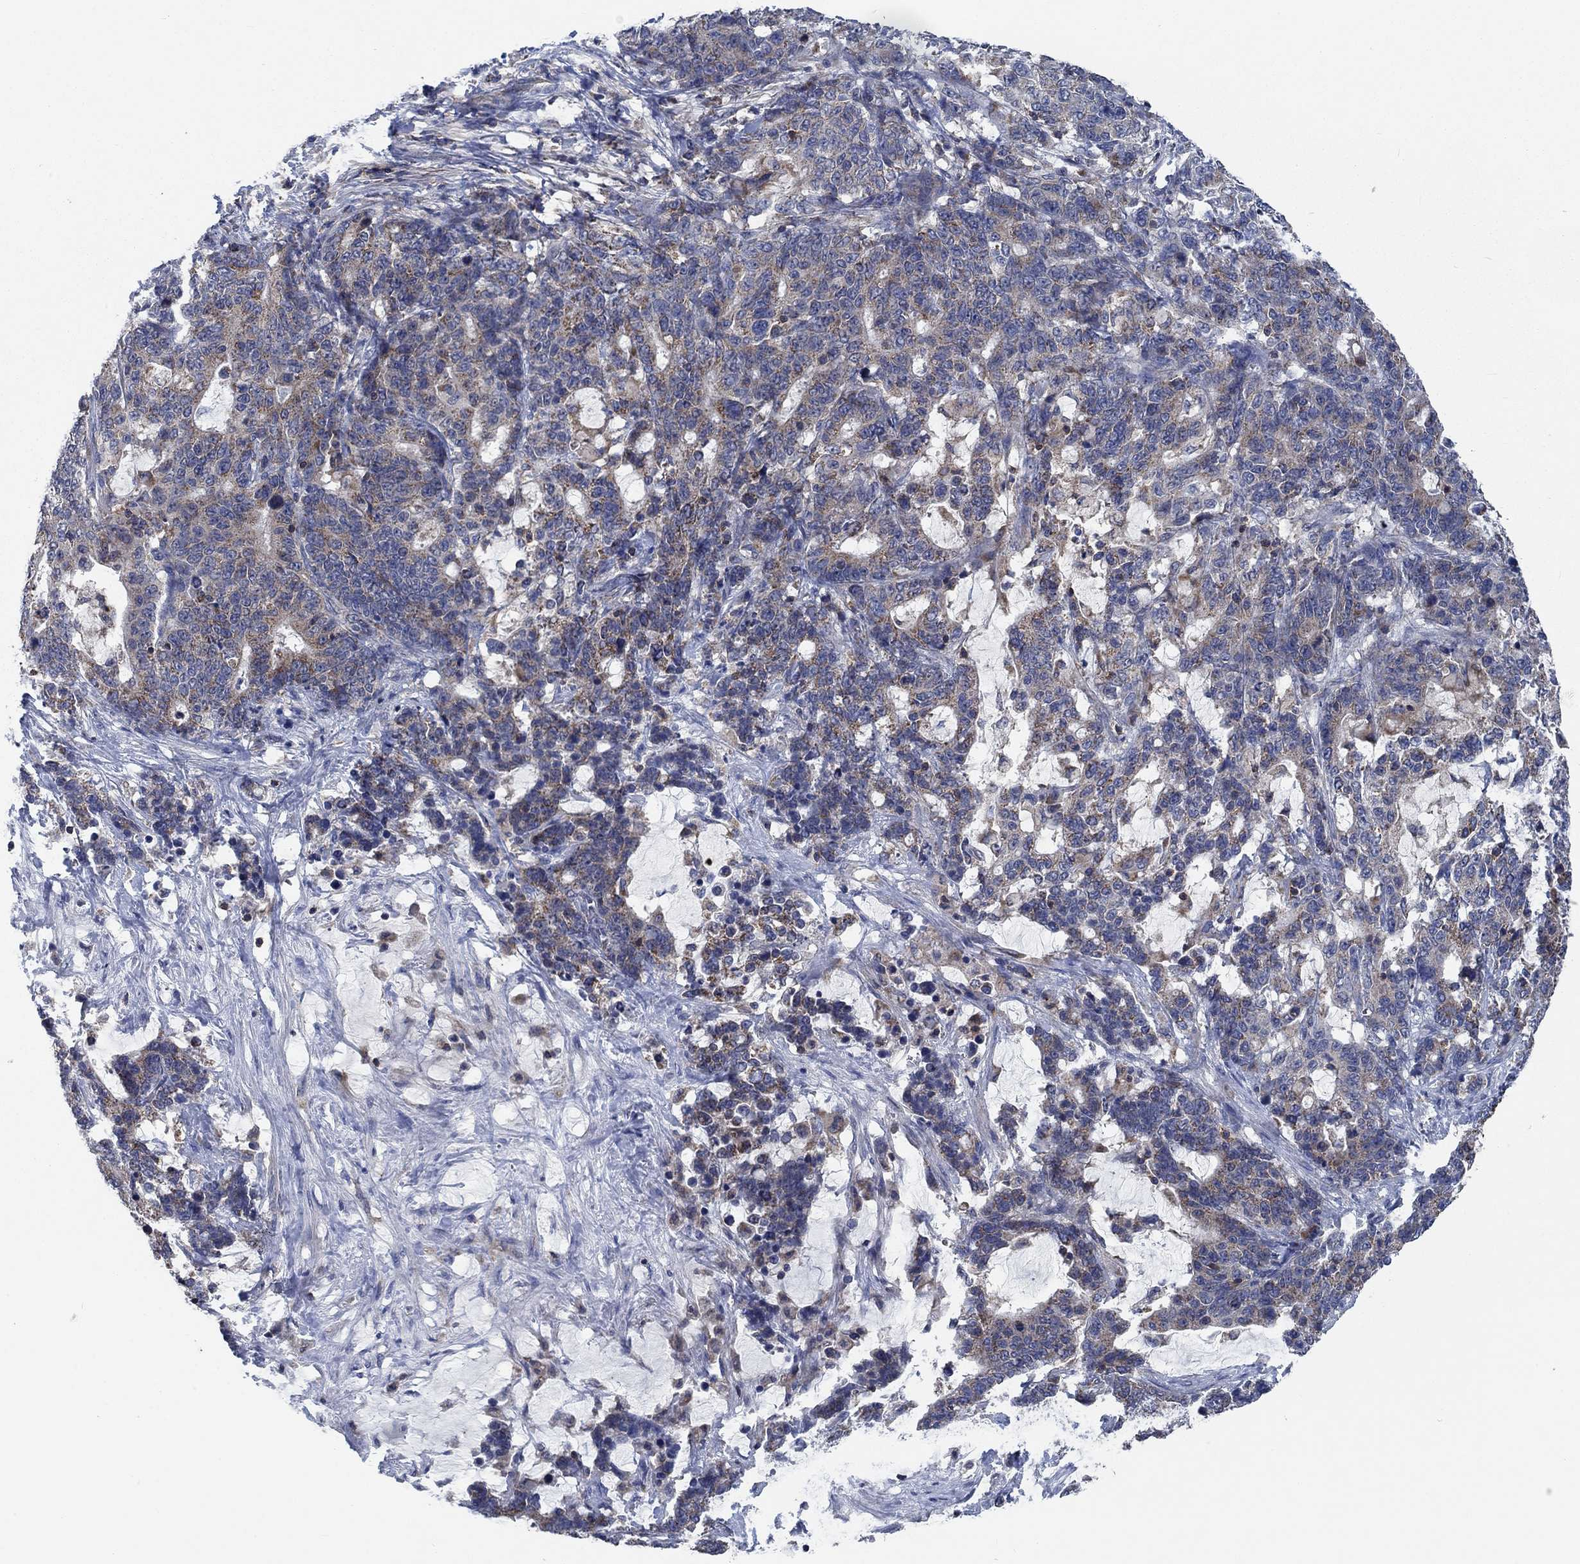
{"staining": {"intensity": "weak", "quantity": ">75%", "location": "cytoplasmic/membranous"}, "tissue": "stomach cancer", "cell_type": "Tumor cells", "image_type": "cancer", "snomed": [{"axis": "morphology", "description": "Normal tissue, NOS"}, {"axis": "morphology", "description": "Adenocarcinoma, NOS"}, {"axis": "topography", "description": "Stomach"}], "caption": "DAB immunohistochemical staining of human adenocarcinoma (stomach) displays weak cytoplasmic/membranous protein staining in about >75% of tumor cells.", "gene": "STXBP6", "patient": {"sex": "female", "age": 64}}